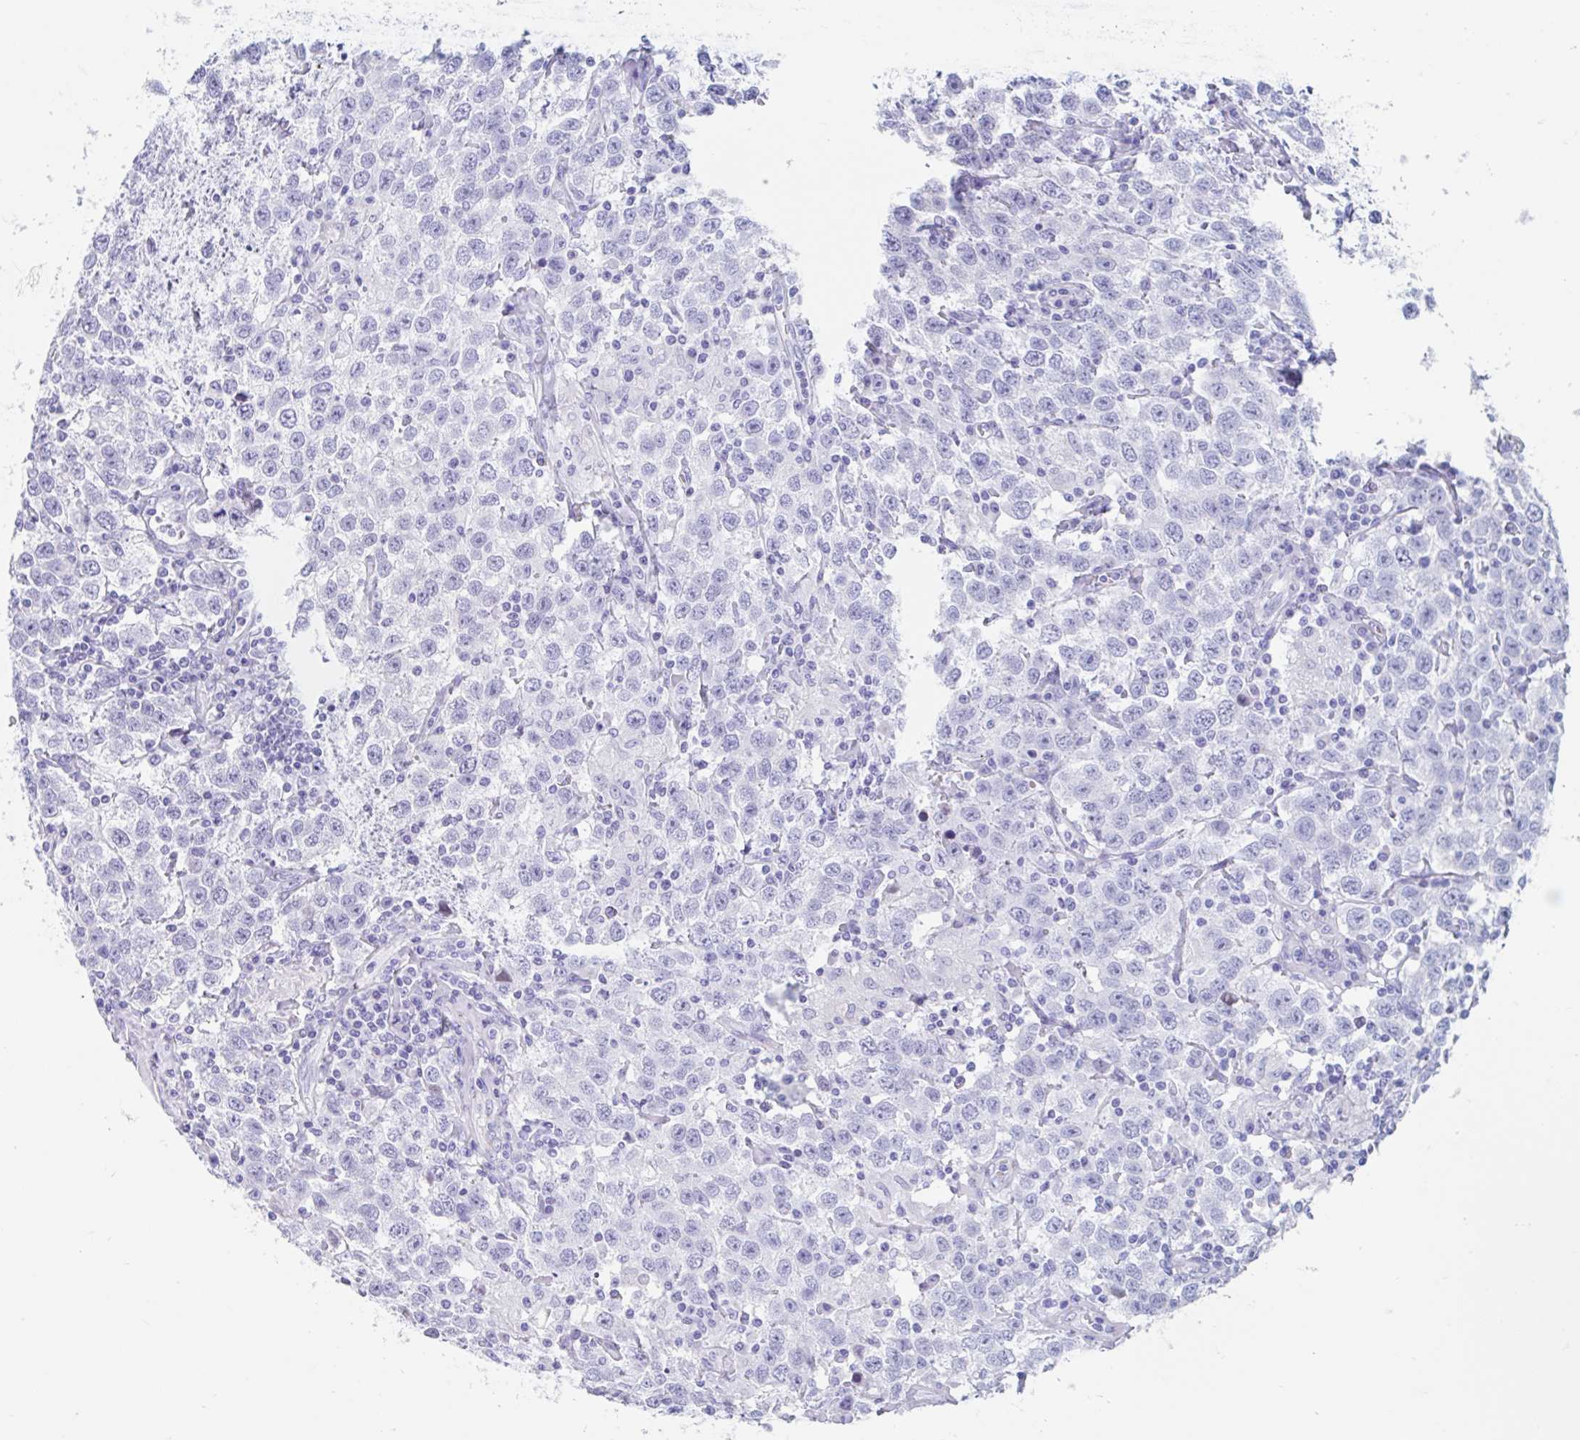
{"staining": {"intensity": "negative", "quantity": "none", "location": "none"}, "tissue": "testis cancer", "cell_type": "Tumor cells", "image_type": "cancer", "snomed": [{"axis": "morphology", "description": "Seminoma, NOS"}, {"axis": "topography", "description": "Testis"}], "caption": "Histopathology image shows no significant protein staining in tumor cells of testis seminoma.", "gene": "CPTP", "patient": {"sex": "male", "age": 41}}